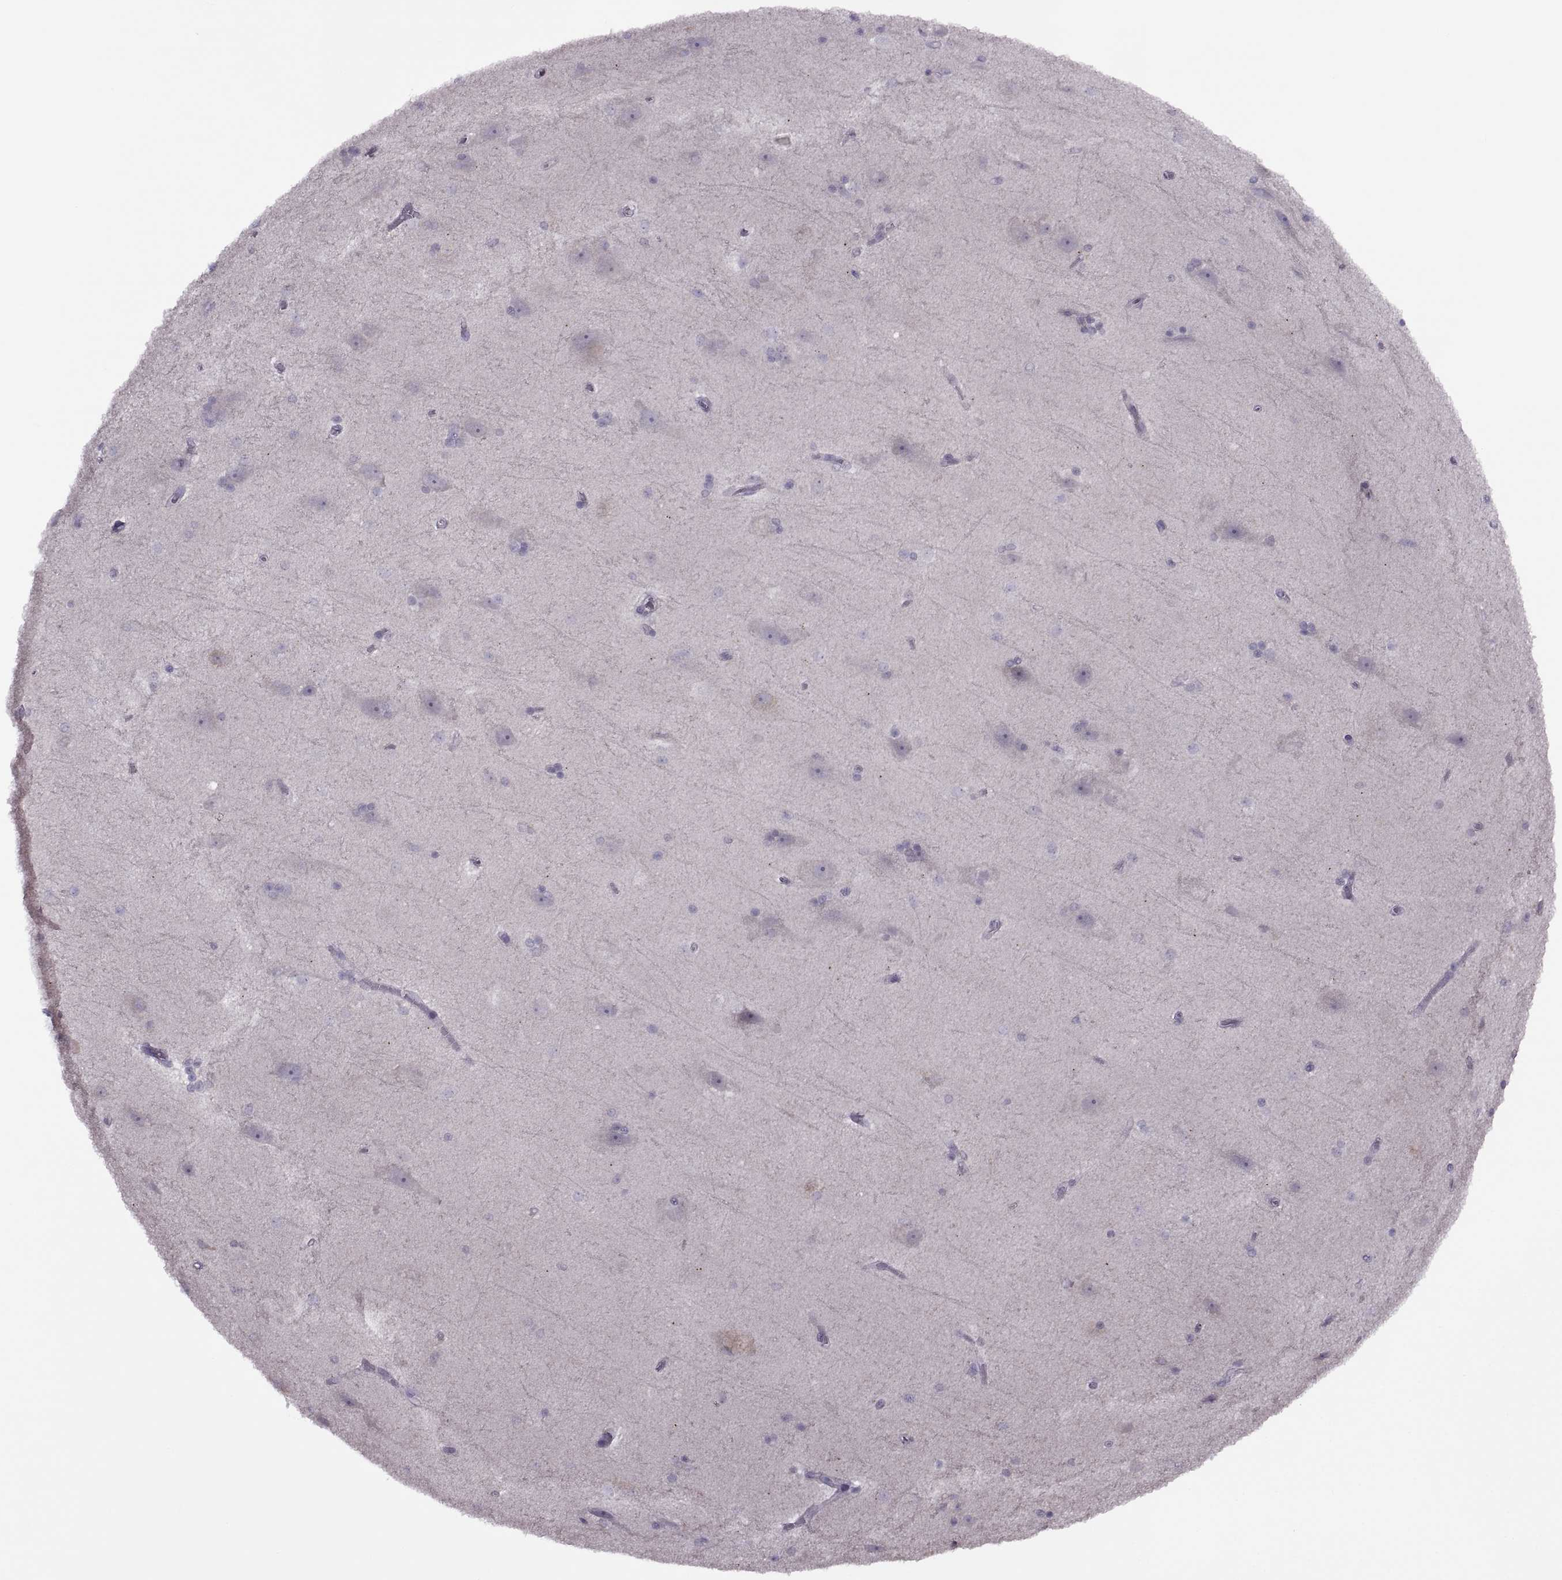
{"staining": {"intensity": "negative", "quantity": "none", "location": "none"}, "tissue": "hippocampus", "cell_type": "Glial cells", "image_type": "normal", "snomed": [{"axis": "morphology", "description": "Normal tissue, NOS"}, {"axis": "topography", "description": "Cerebral cortex"}, {"axis": "topography", "description": "Hippocampus"}], "caption": "Glial cells show no significant protein positivity in benign hippocampus. The staining is performed using DAB (3,3'-diaminobenzidine) brown chromogen with nuclei counter-stained in using hematoxylin.", "gene": "H2AP", "patient": {"sex": "female", "age": 19}}